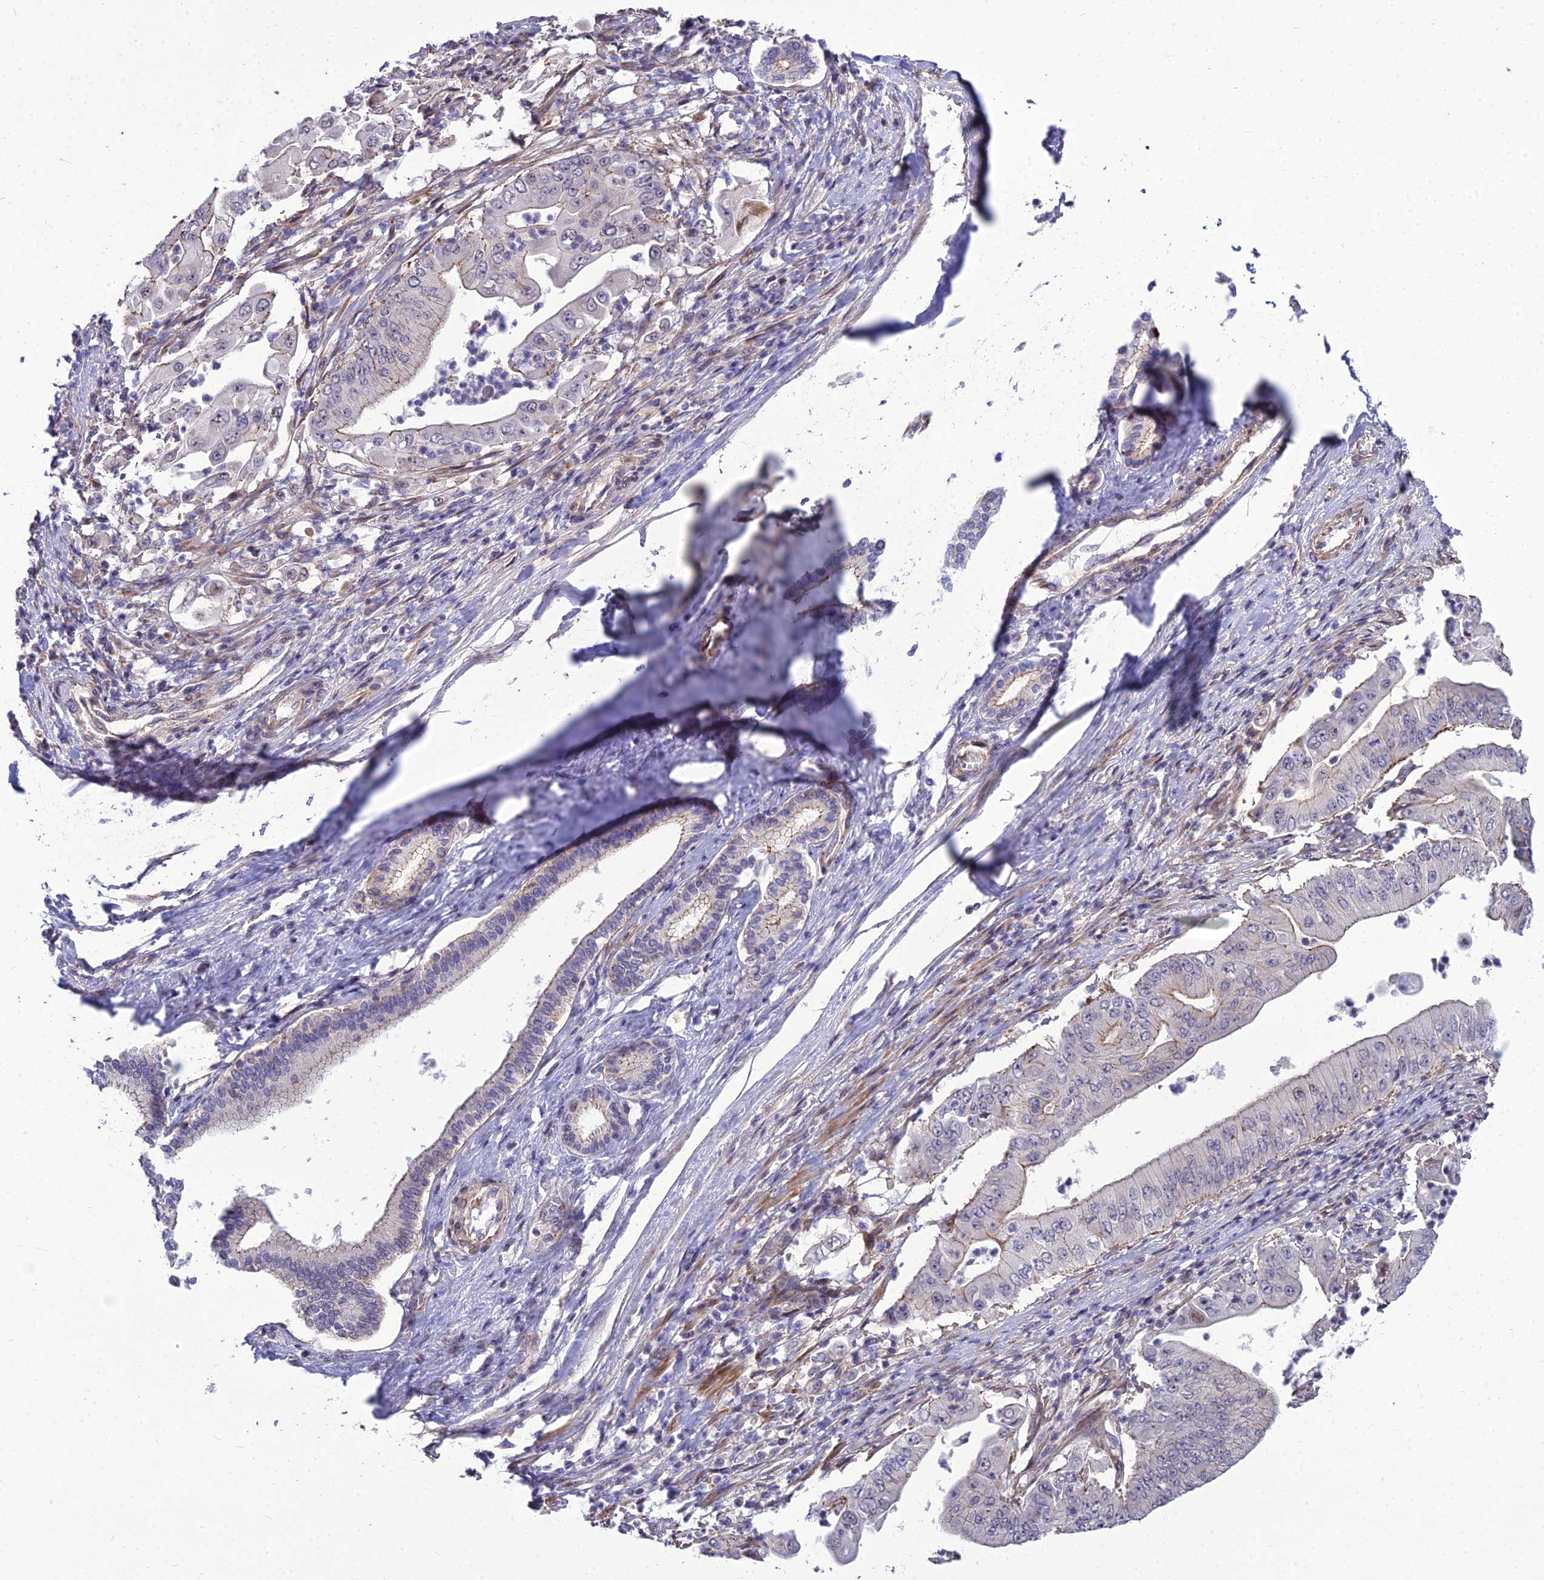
{"staining": {"intensity": "weak", "quantity": "<25%", "location": "cytoplasmic/membranous"}, "tissue": "pancreatic cancer", "cell_type": "Tumor cells", "image_type": "cancer", "snomed": [{"axis": "morphology", "description": "Adenocarcinoma, NOS"}, {"axis": "topography", "description": "Pancreas"}], "caption": "Adenocarcinoma (pancreatic) was stained to show a protein in brown. There is no significant positivity in tumor cells.", "gene": "TSPYL2", "patient": {"sex": "female", "age": 77}}